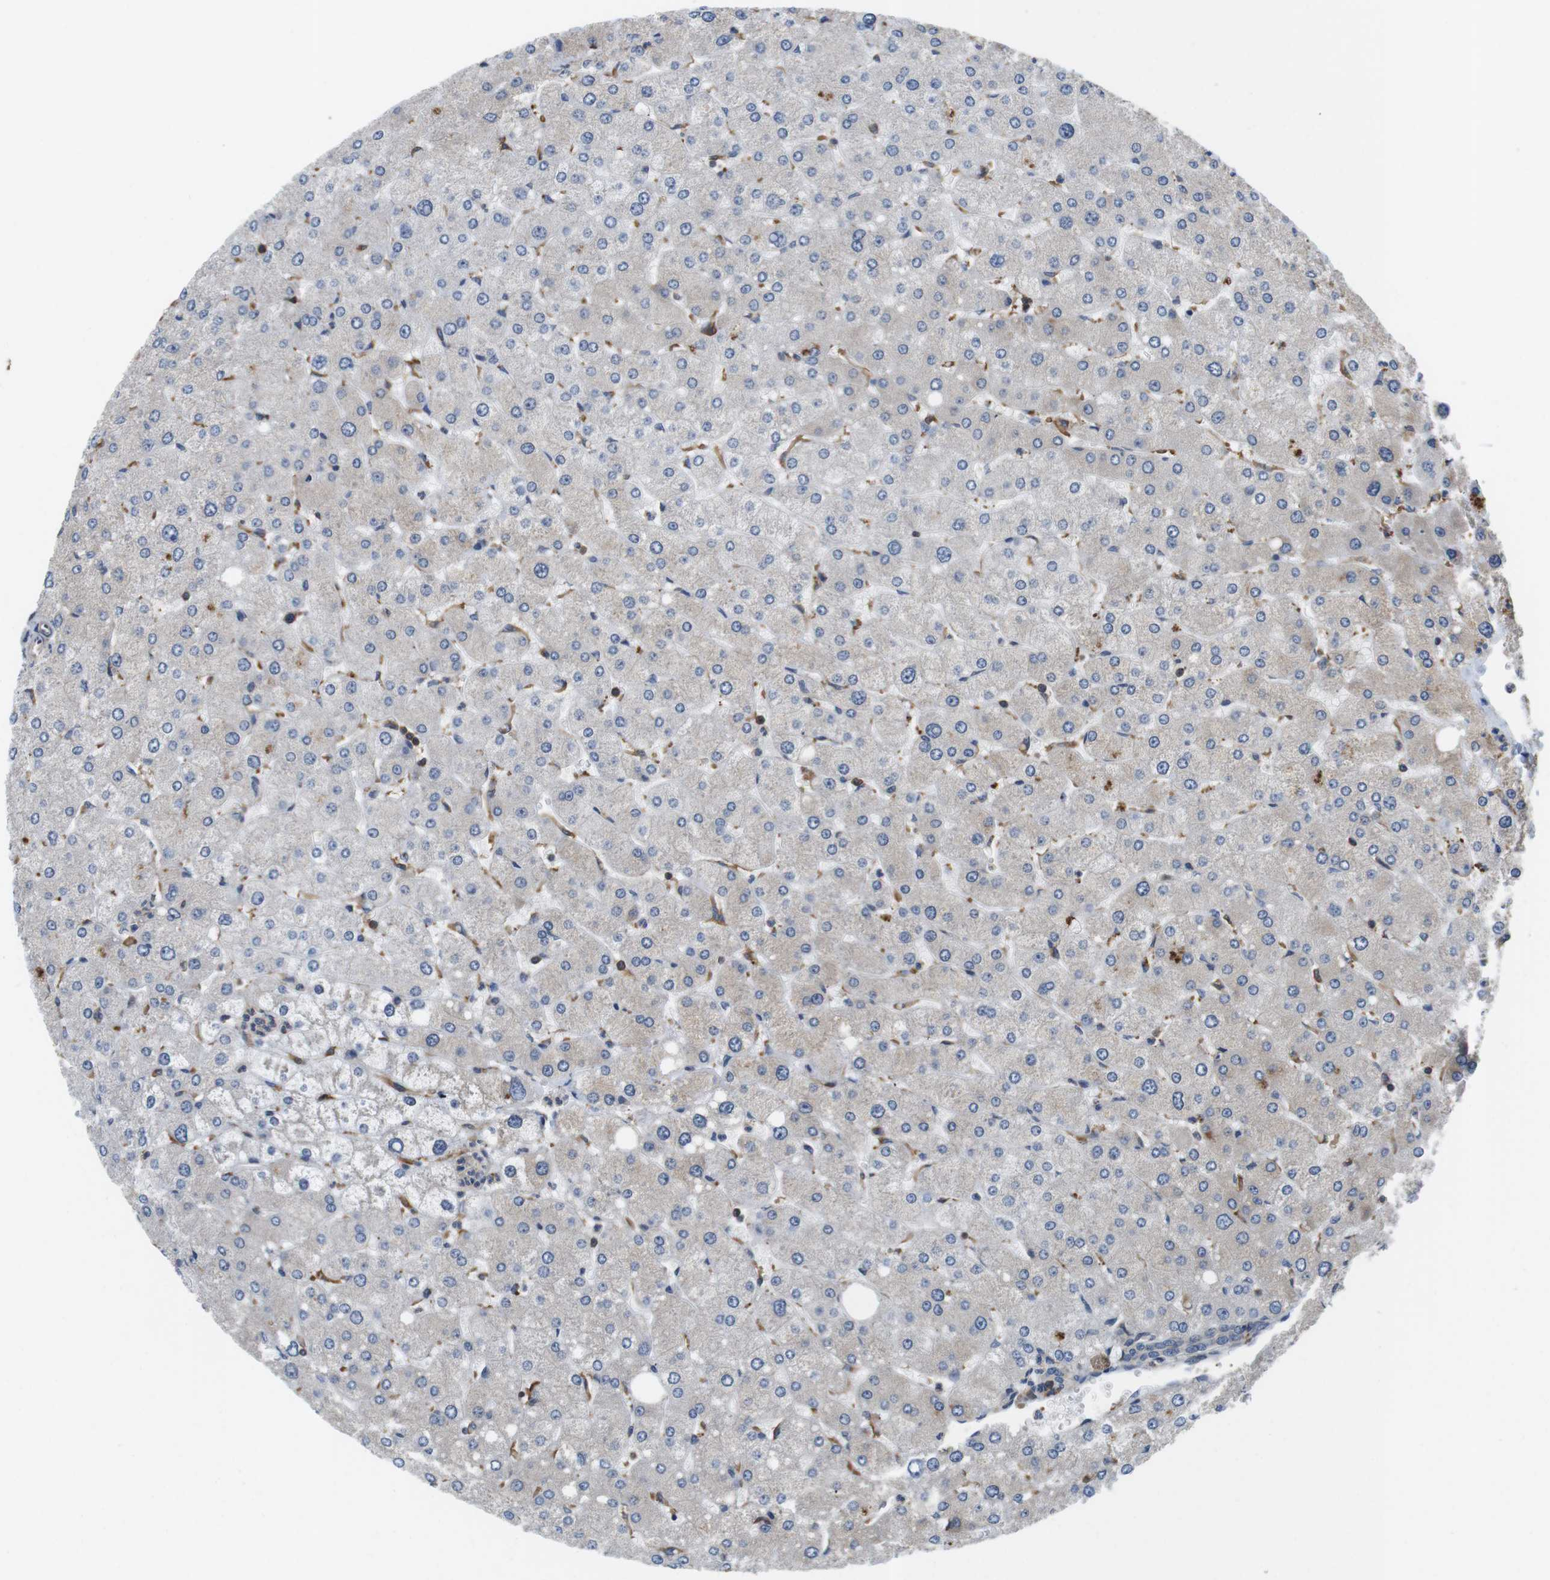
{"staining": {"intensity": "weak", "quantity": "25%-75%", "location": "cytoplasmic/membranous"}, "tissue": "liver", "cell_type": "Cholangiocytes", "image_type": "normal", "snomed": [{"axis": "morphology", "description": "Normal tissue, NOS"}, {"axis": "topography", "description": "Liver"}], "caption": "Immunohistochemical staining of normal liver demonstrates weak cytoplasmic/membranous protein positivity in approximately 25%-75% of cholangiocytes.", "gene": "HERPUD2", "patient": {"sex": "male", "age": 55}}